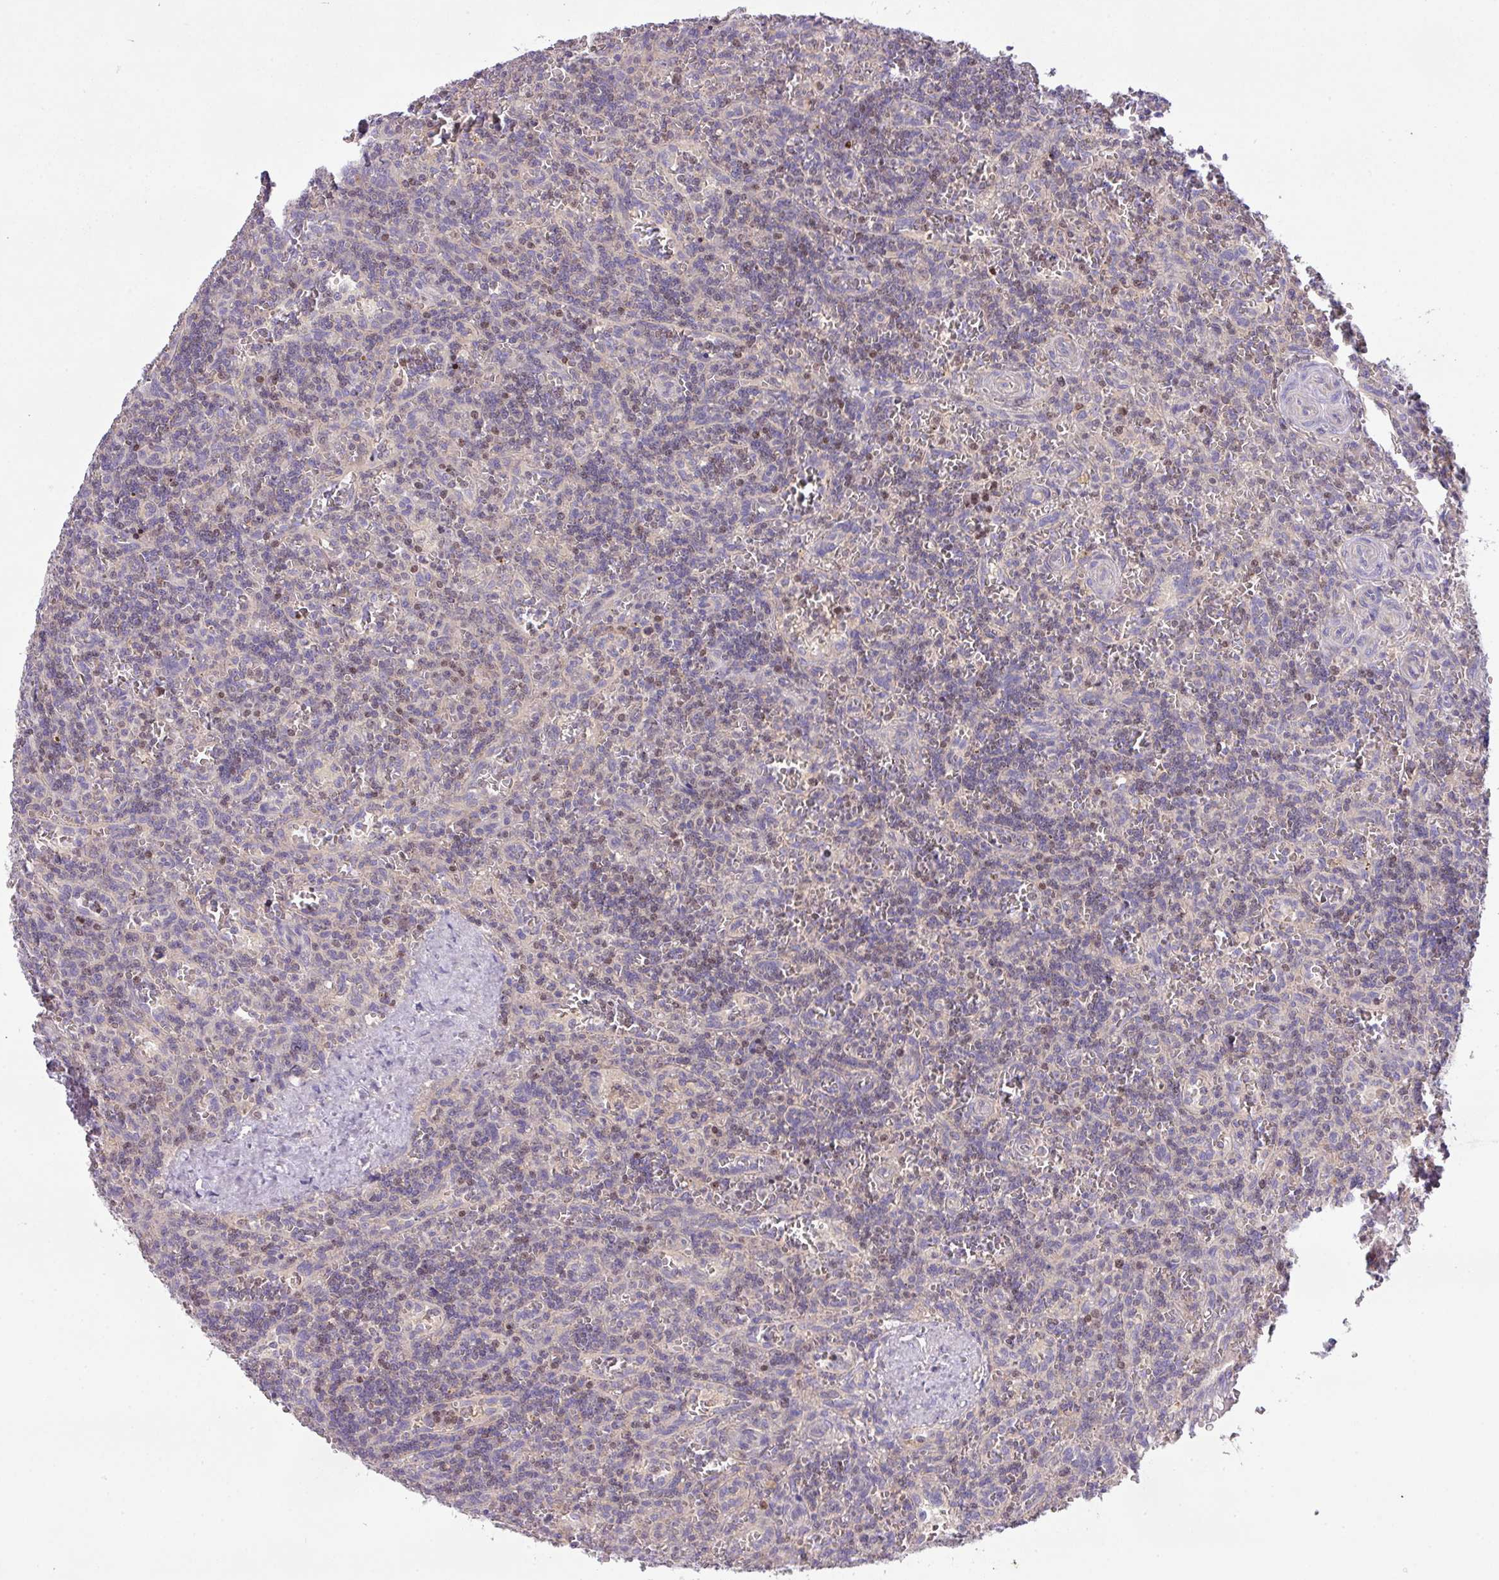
{"staining": {"intensity": "negative", "quantity": "none", "location": "none"}, "tissue": "lymphoma", "cell_type": "Tumor cells", "image_type": "cancer", "snomed": [{"axis": "morphology", "description": "Malignant lymphoma, non-Hodgkin's type, Low grade"}, {"axis": "topography", "description": "Spleen"}], "caption": "The photomicrograph shows no staining of tumor cells in lymphoma.", "gene": "ZNF394", "patient": {"sex": "male", "age": 73}}